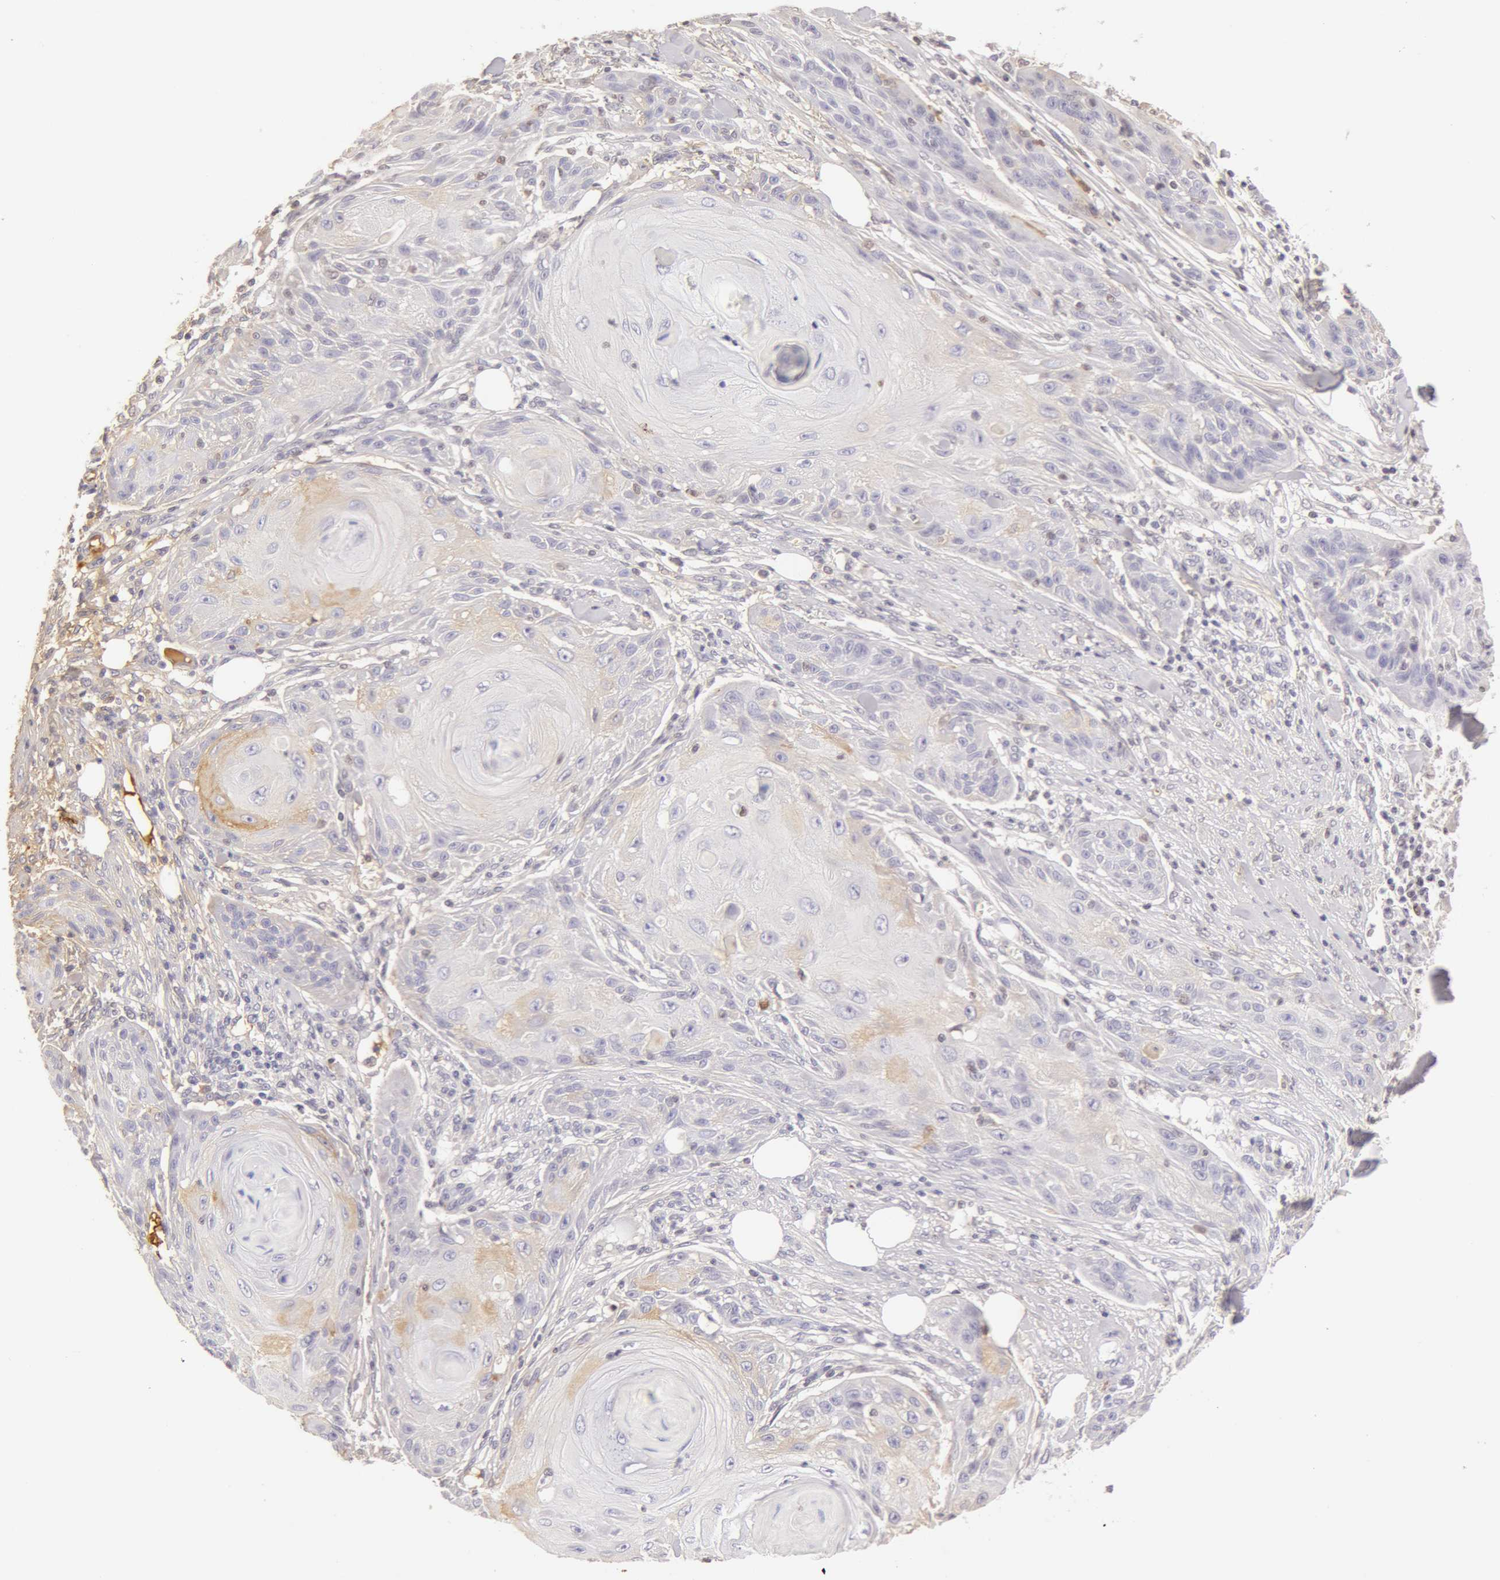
{"staining": {"intensity": "weak", "quantity": "<25%", "location": "cytoplasmic/membranous"}, "tissue": "skin cancer", "cell_type": "Tumor cells", "image_type": "cancer", "snomed": [{"axis": "morphology", "description": "Squamous cell carcinoma, NOS"}, {"axis": "topography", "description": "Skin"}], "caption": "This histopathology image is of skin cancer (squamous cell carcinoma) stained with immunohistochemistry (IHC) to label a protein in brown with the nuclei are counter-stained blue. There is no positivity in tumor cells. (DAB immunohistochemistry (IHC) with hematoxylin counter stain).", "gene": "AHSG", "patient": {"sex": "female", "age": 88}}